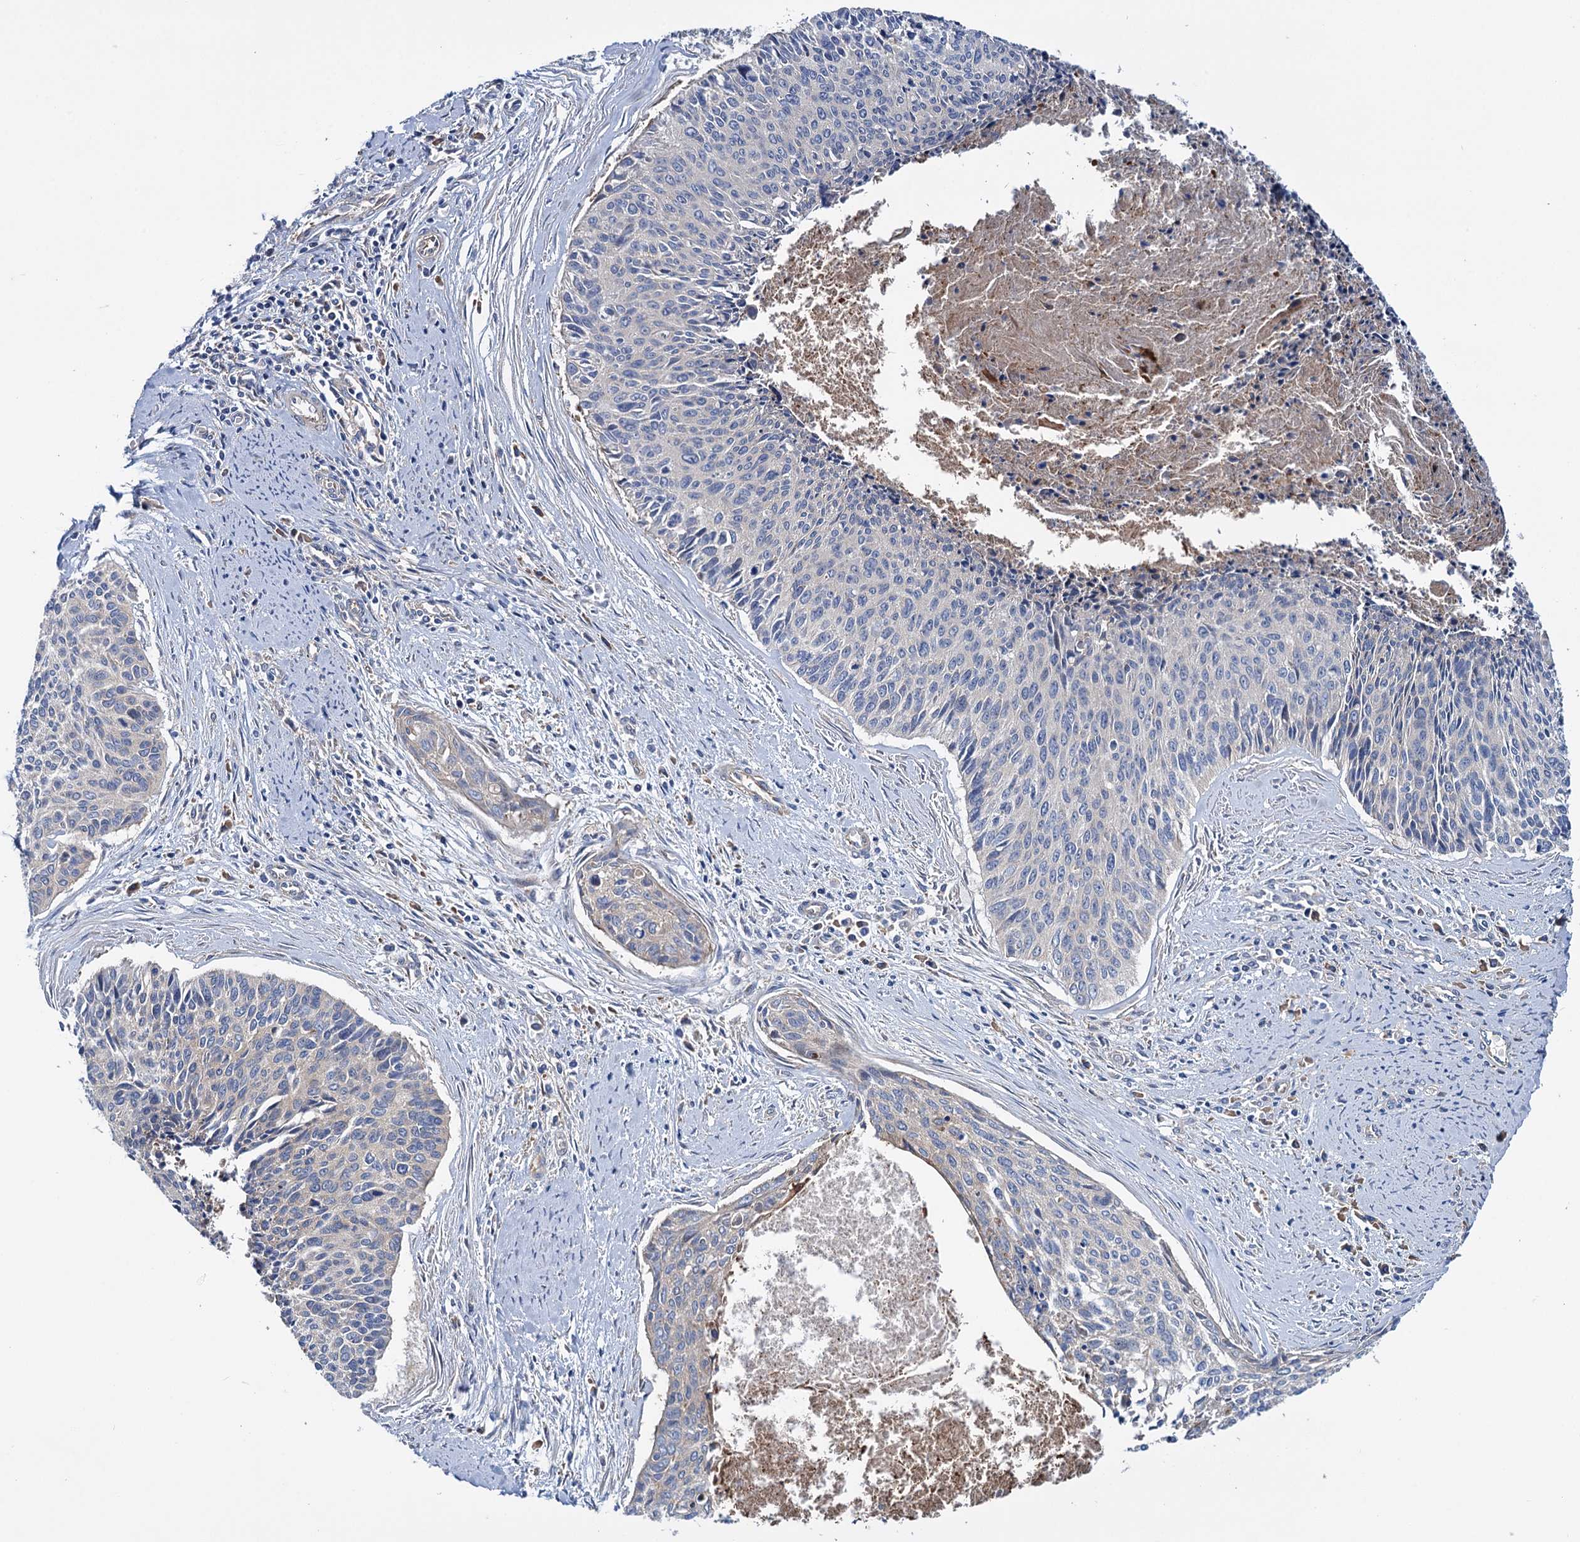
{"staining": {"intensity": "negative", "quantity": "none", "location": "none"}, "tissue": "cervical cancer", "cell_type": "Tumor cells", "image_type": "cancer", "snomed": [{"axis": "morphology", "description": "Squamous cell carcinoma, NOS"}, {"axis": "topography", "description": "Cervix"}], "caption": "Immunohistochemical staining of human squamous cell carcinoma (cervical) shows no significant positivity in tumor cells.", "gene": "TRIM55", "patient": {"sex": "female", "age": 55}}